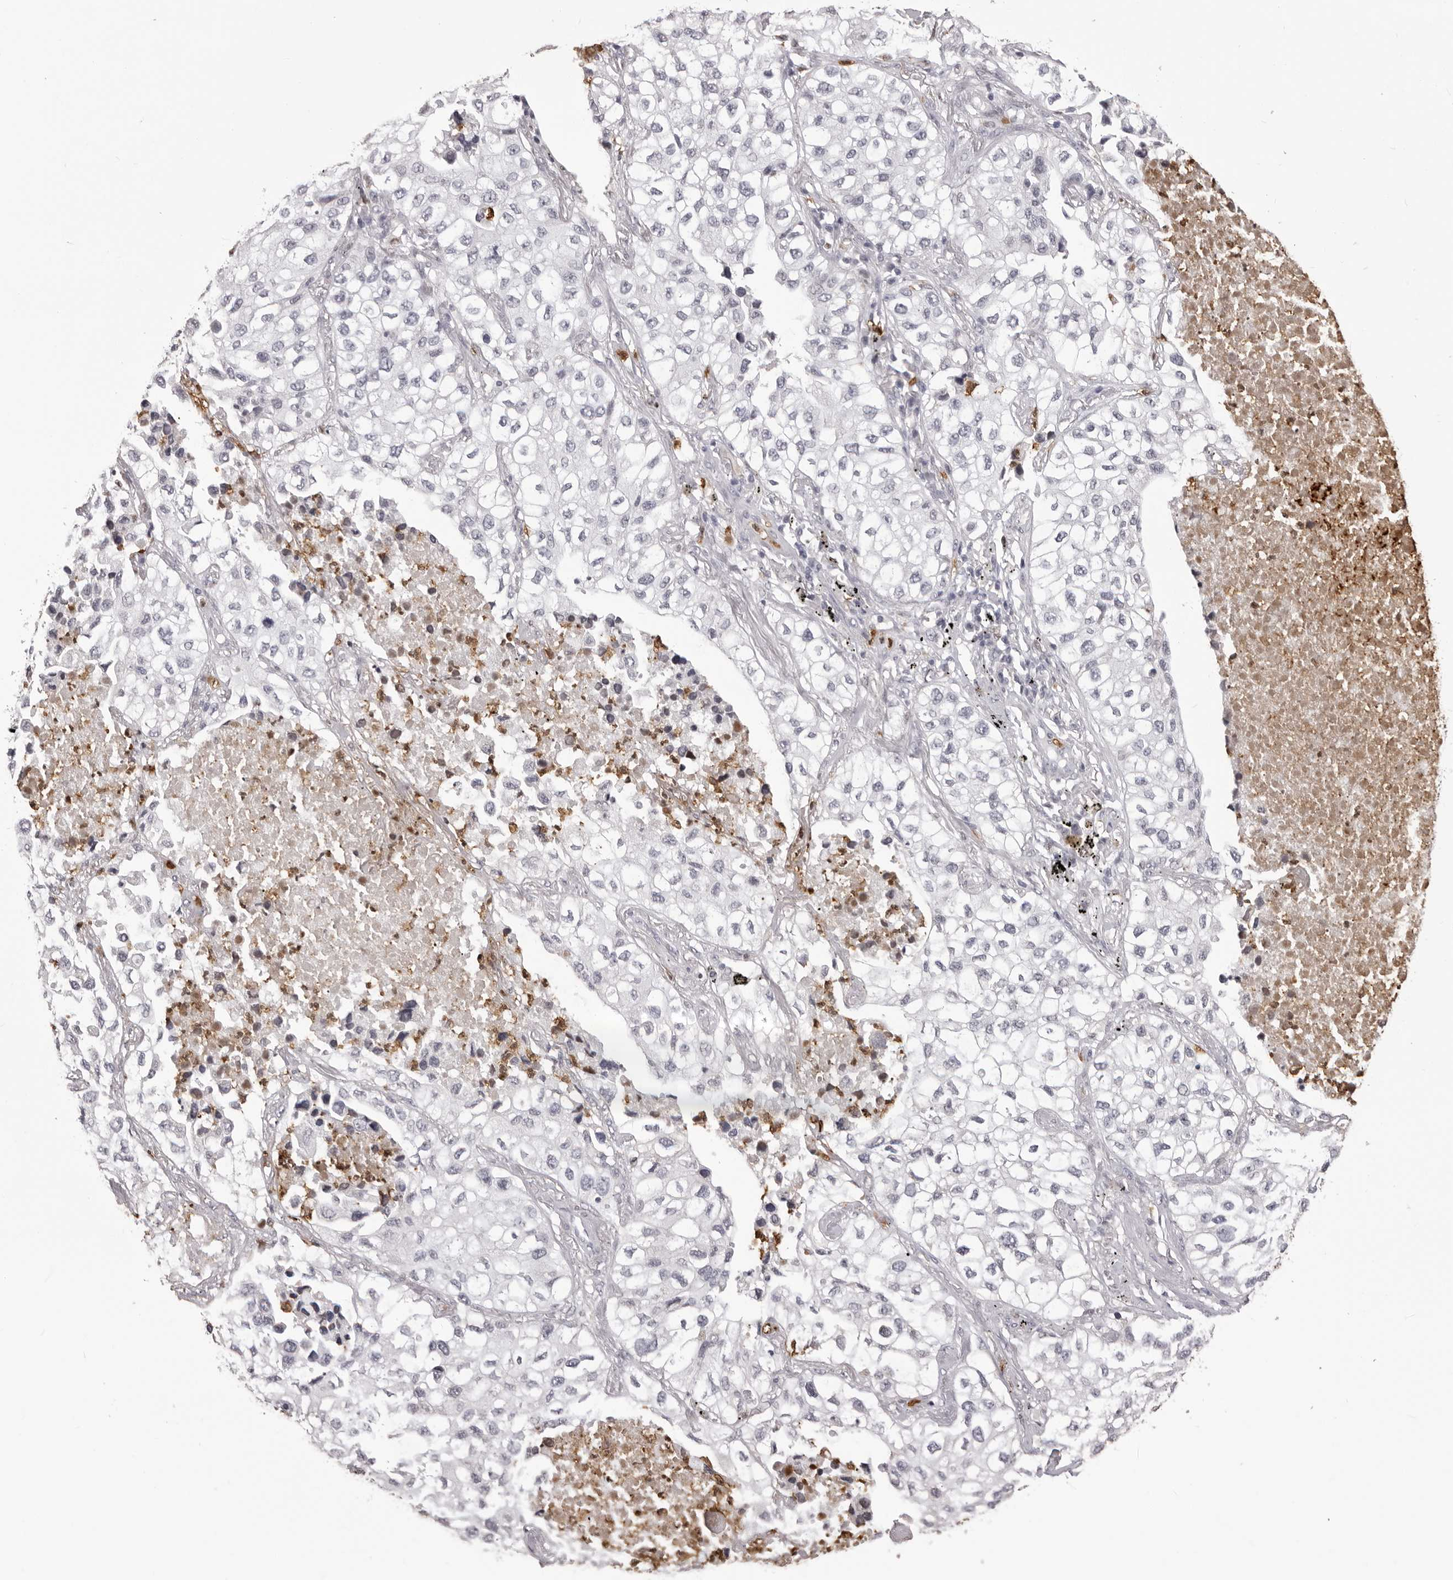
{"staining": {"intensity": "negative", "quantity": "none", "location": "none"}, "tissue": "lung cancer", "cell_type": "Tumor cells", "image_type": "cancer", "snomed": [{"axis": "morphology", "description": "Adenocarcinoma, NOS"}, {"axis": "topography", "description": "Lung"}], "caption": "This is a micrograph of immunohistochemistry staining of adenocarcinoma (lung), which shows no expression in tumor cells.", "gene": "IL31", "patient": {"sex": "male", "age": 63}}